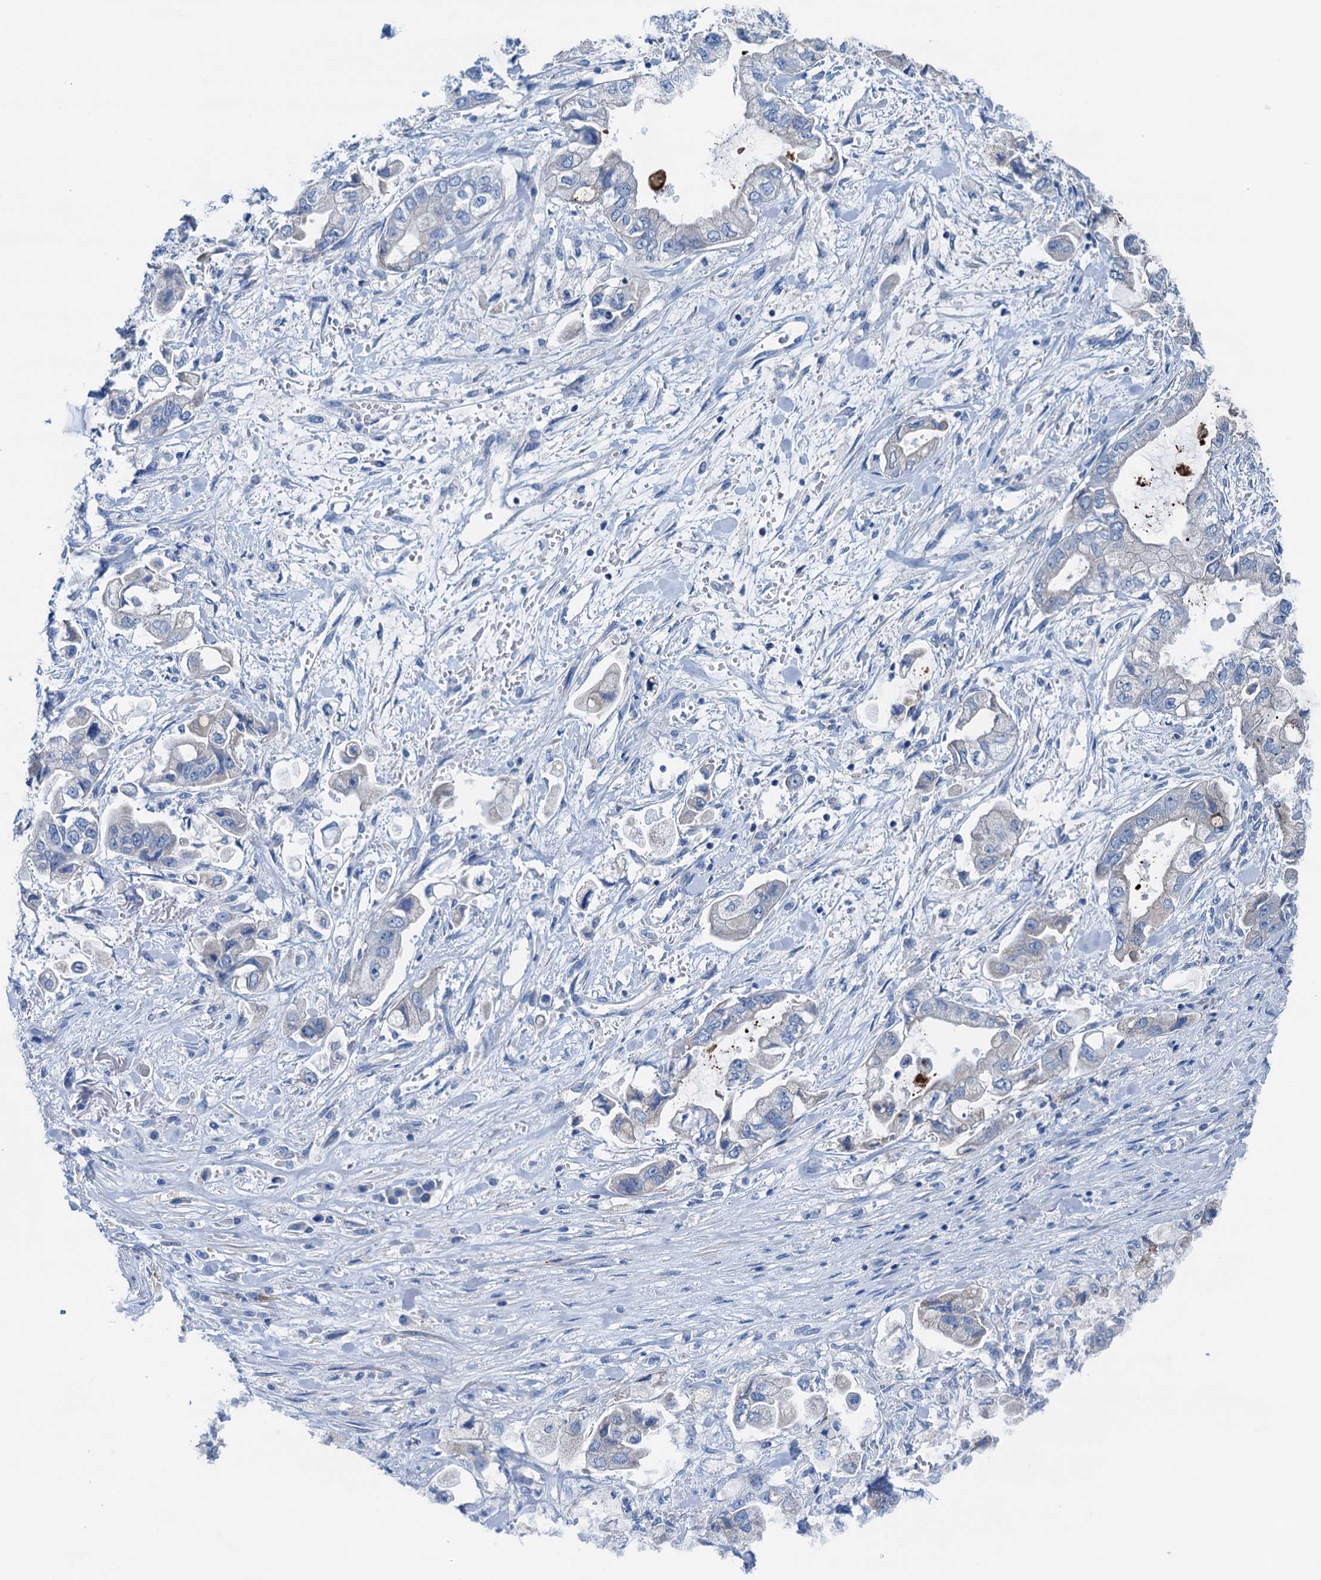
{"staining": {"intensity": "negative", "quantity": "none", "location": "none"}, "tissue": "stomach cancer", "cell_type": "Tumor cells", "image_type": "cancer", "snomed": [{"axis": "morphology", "description": "Adenocarcinoma, NOS"}, {"axis": "topography", "description": "Stomach"}], "caption": "This is a image of immunohistochemistry (IHC) staining of stomach cancer, which shows no positivity in tumor cells.", "gene": "KNDC1", "patient": {"sex": "male", "age": 62}}